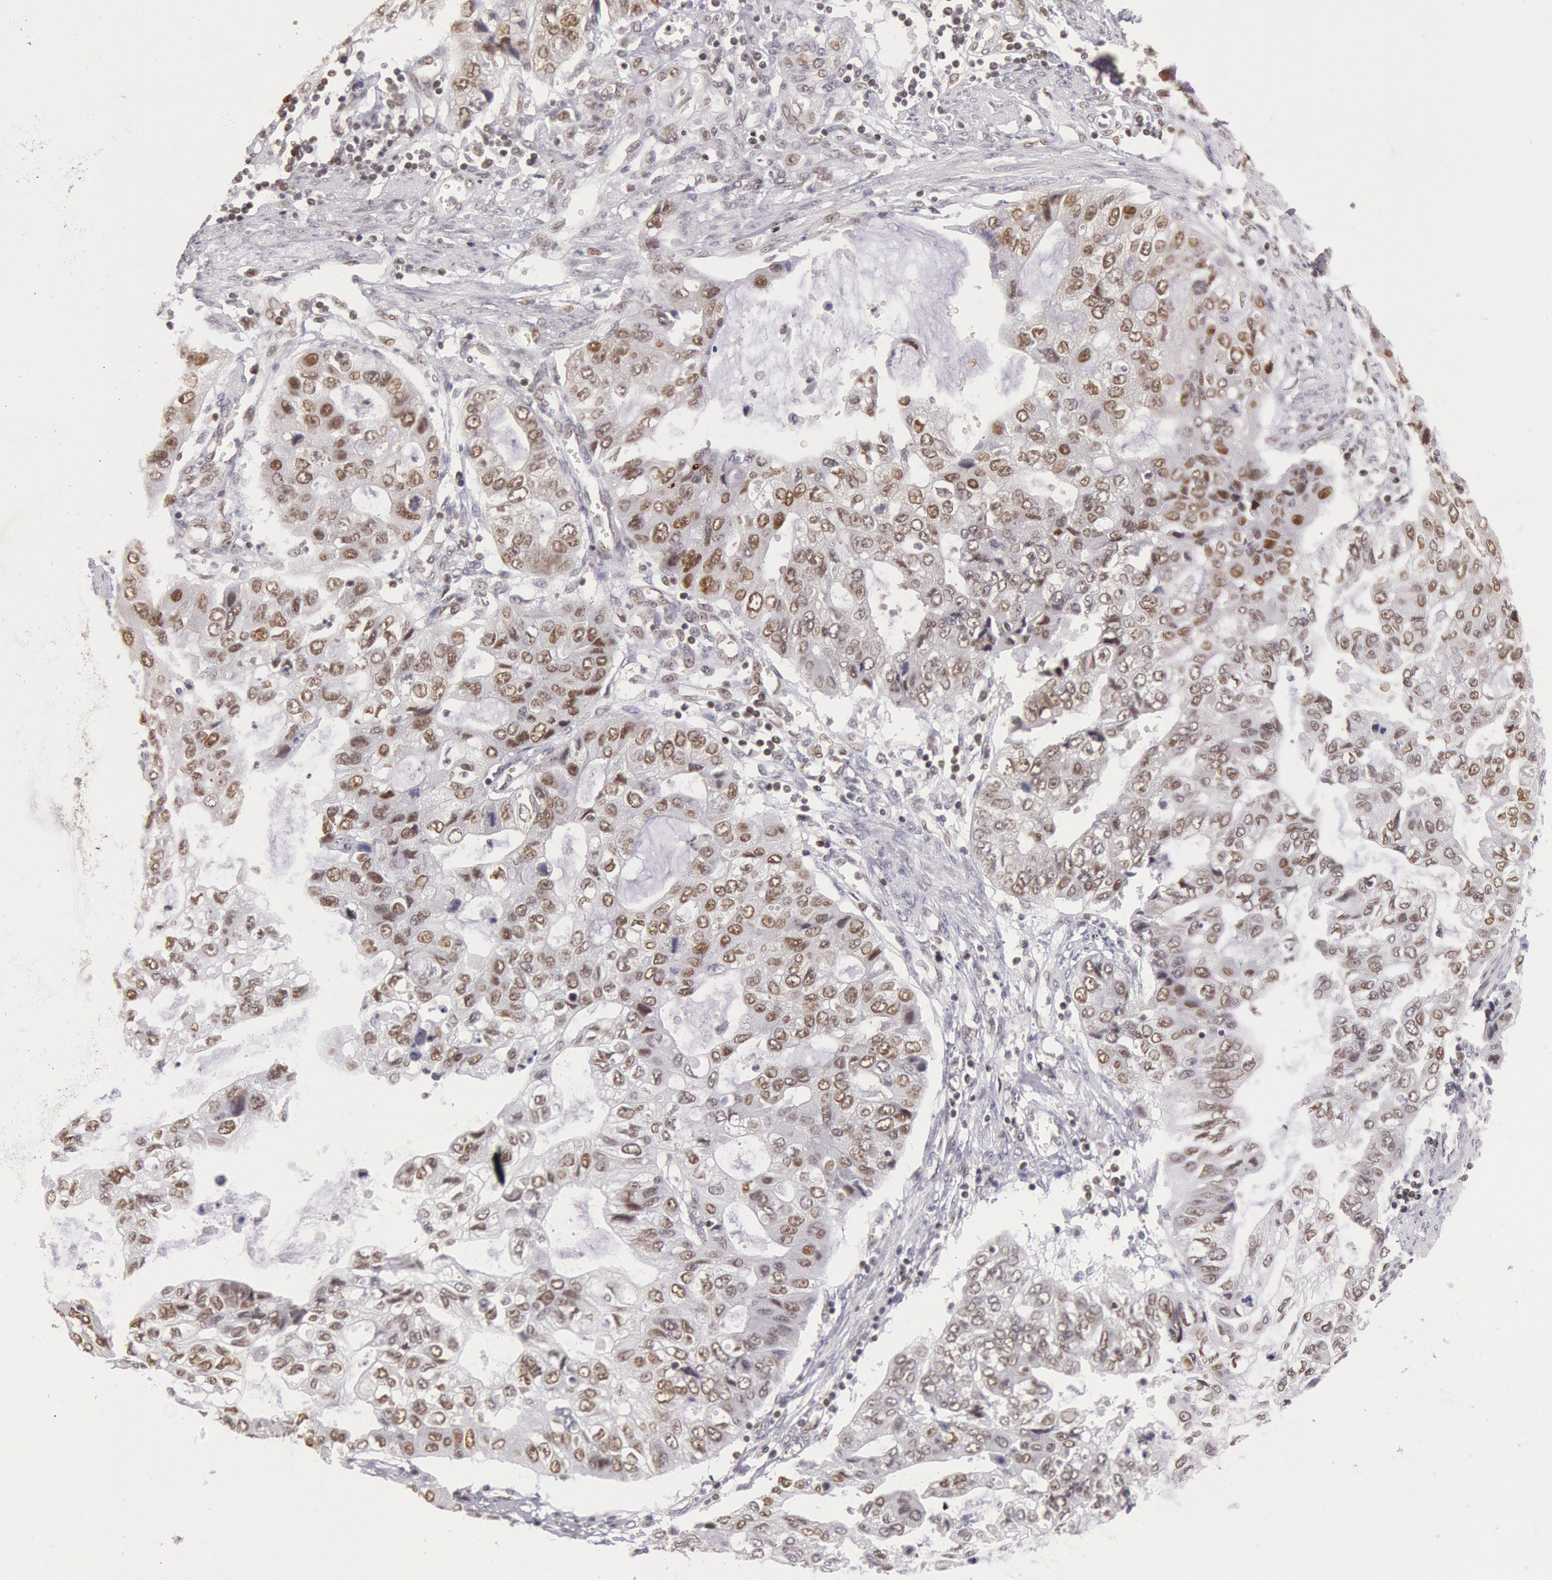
{"staining": {"intensity": "weak", "quantity": ">75%", "location": "nuclear"}, "tissue": "stomach cancer", "cell_type": "Tumor cells", "image_type": "cancer", "snomed": [{"axis": "morphology", "description": "Adenocarcinoma, NOS"}, {"axis": "topography", "description": "Stomach, upper"}], "caption": "DAB (3,3'-diaminobenzidine) immunohistochemical staining of human stomach cancer (adenocarcinoma) shows weak nuclear protein expression in approximately >75% of tumor cells. The staining is performed using DAB brown chromogen to label protein expression. The nuclei are counter-stained blue using hematoxylin.", "gene": "ESS2", "patient": {"sex": "female", "age": 52}}